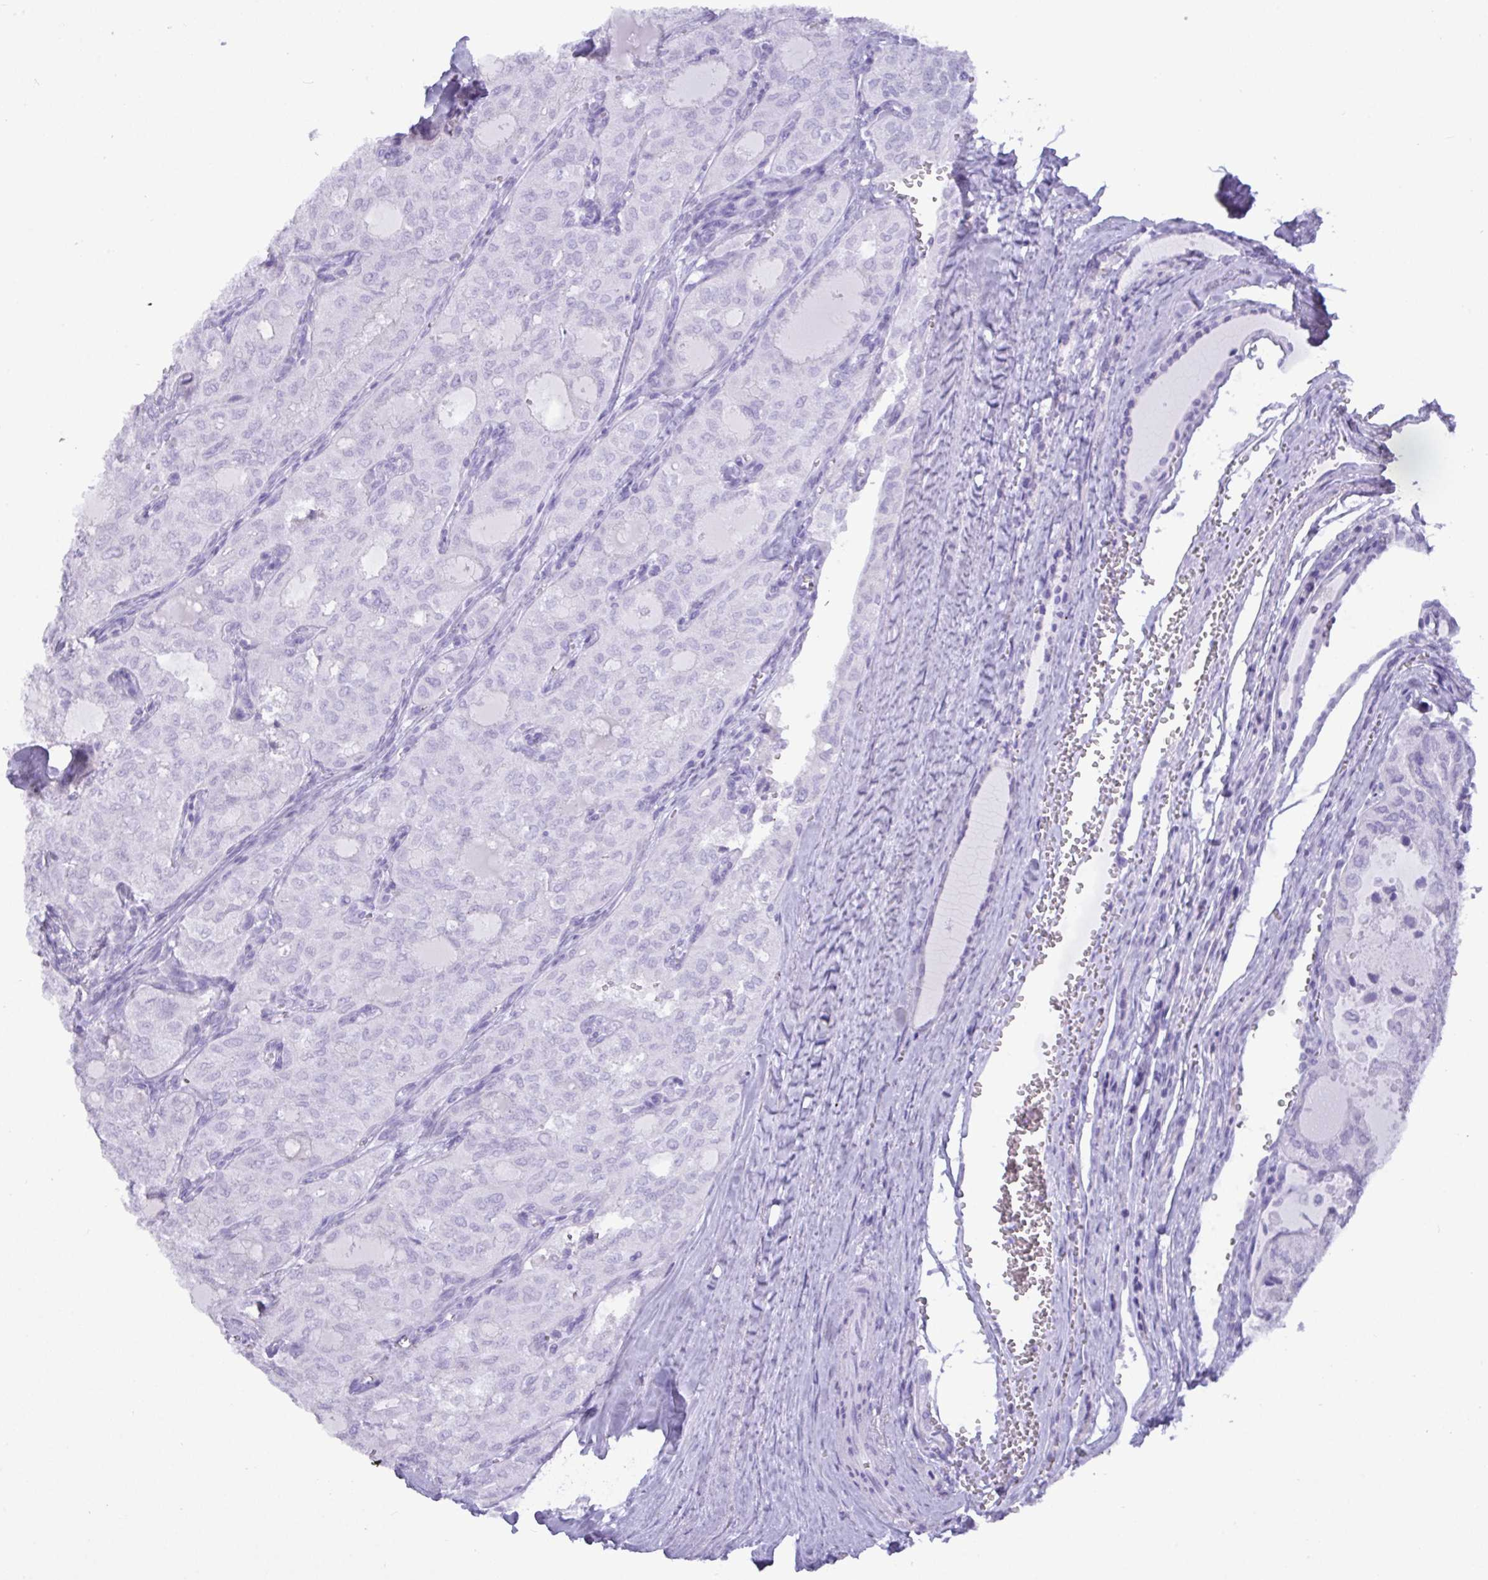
{"staining": {"intensity": "negative", "quantity": "none", "location": "none"}, "tissue": "thyroid cancer", "cell_type": "Tumor cells", "image_type": "cancer", "snomed": [{"axis": "morphology", "description": "Follicular adenoma carcinoma, NOS"}, {"axis": "topography", "description": "Thyroid gland"}], "caption": "A high-resolution histopathology image shows immunohistochemistry staining of thyroid follicular adenoma carcinoma, which exhibits no significant staining in tumor cells.", "gene": "C4orf33", "patient": {"sex": "male", "age": 75}}